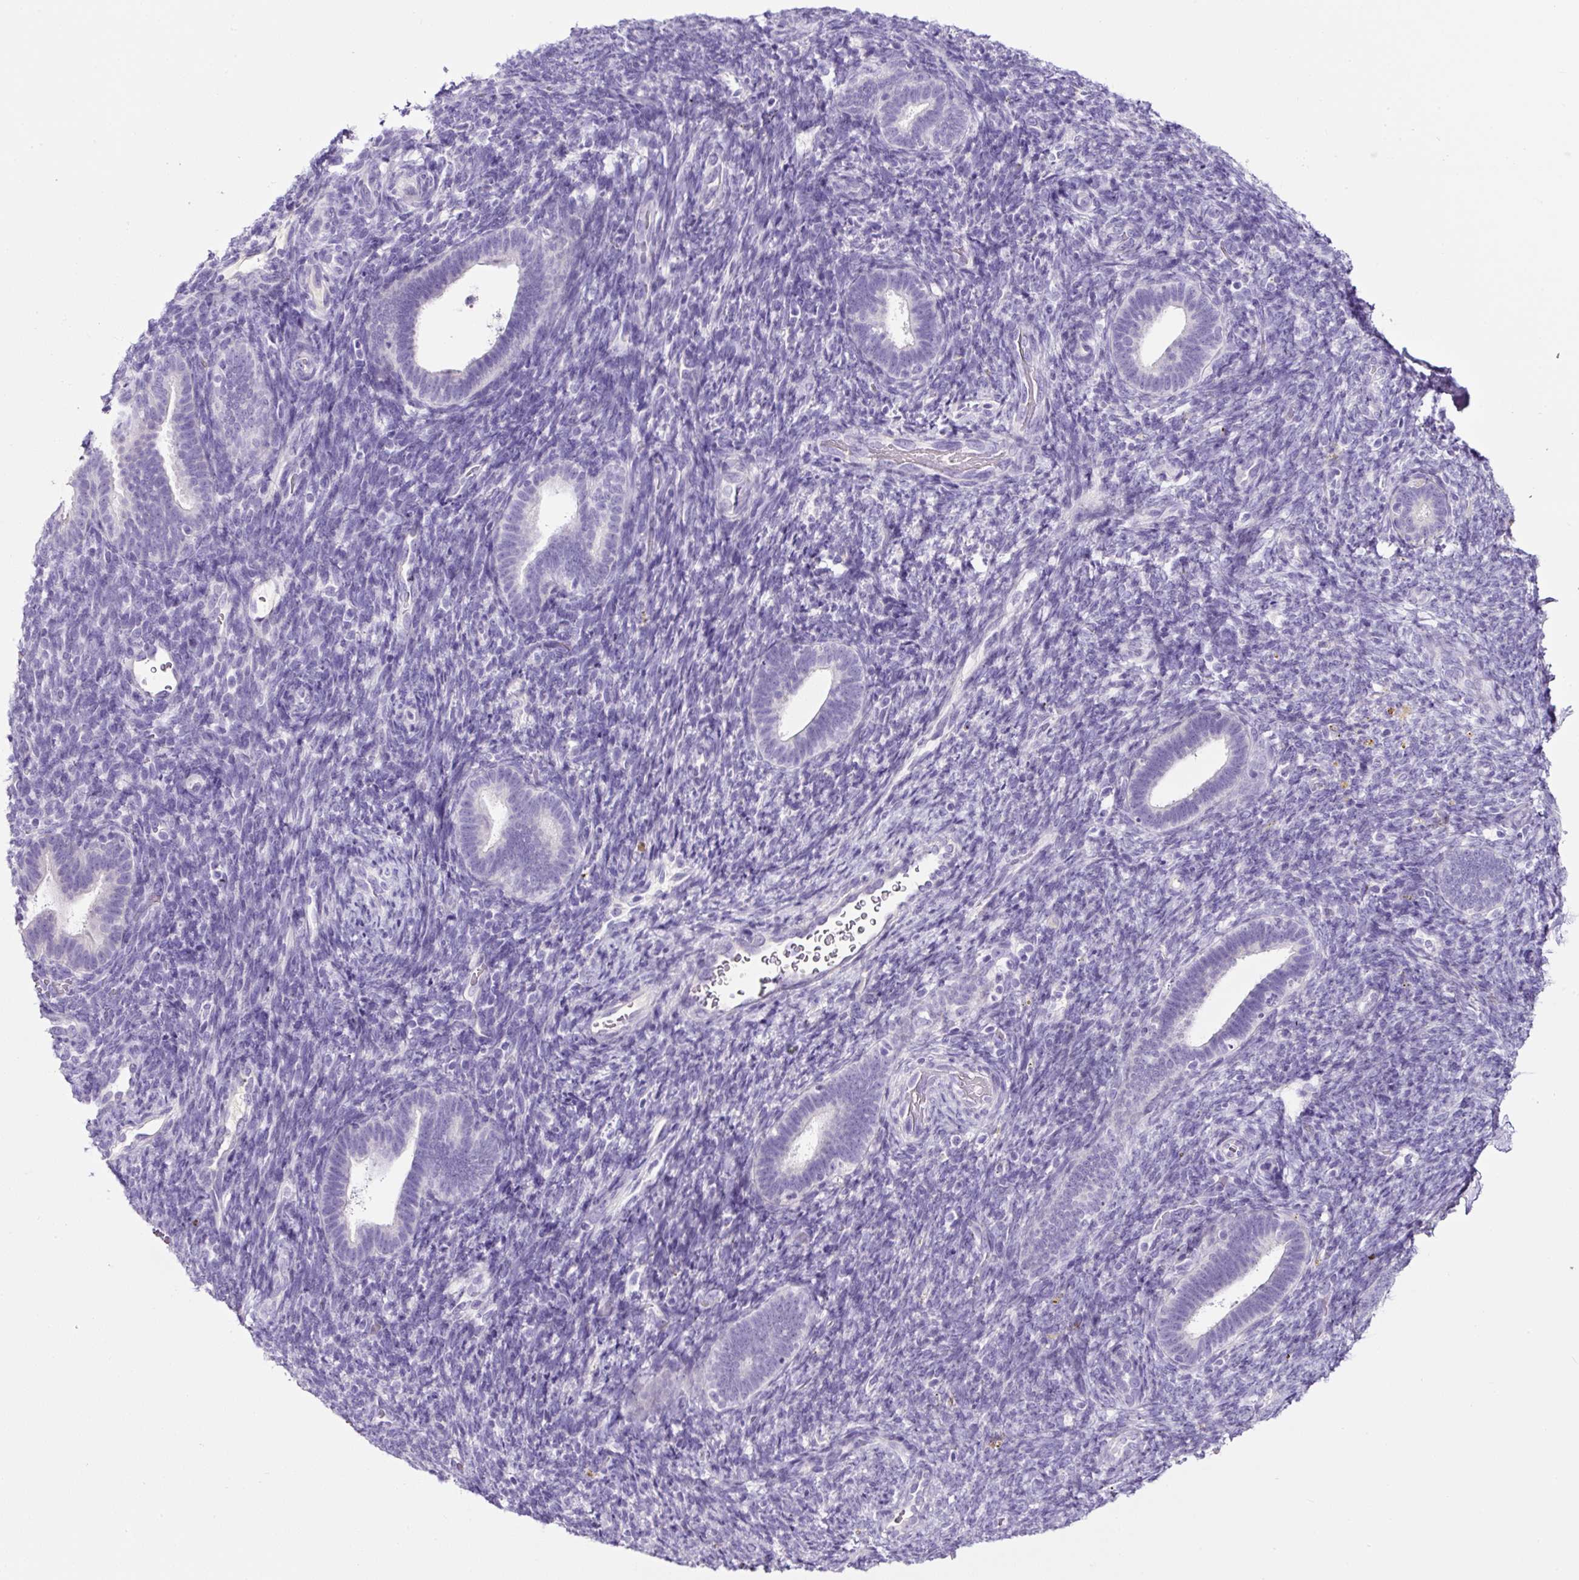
{"staining": {"intensity": "negative", "quantity": "none", "location": "none"}, "tissue": "endometrium", "cell_type": "Cells in endometrial stroma", "image_type": "normal", "snomed": [{"axis": "morphology", "description": "Normal tissue, NOS"}, {"axis": "topography", "description": "Endometrium"}], "caption": "DAB immunohistochemical staining of benign human endometrium reveals no significant positivity in cells in endometrial stroma.", "gene": "SP8", "patient": {"sex": "female", "age": 34}}